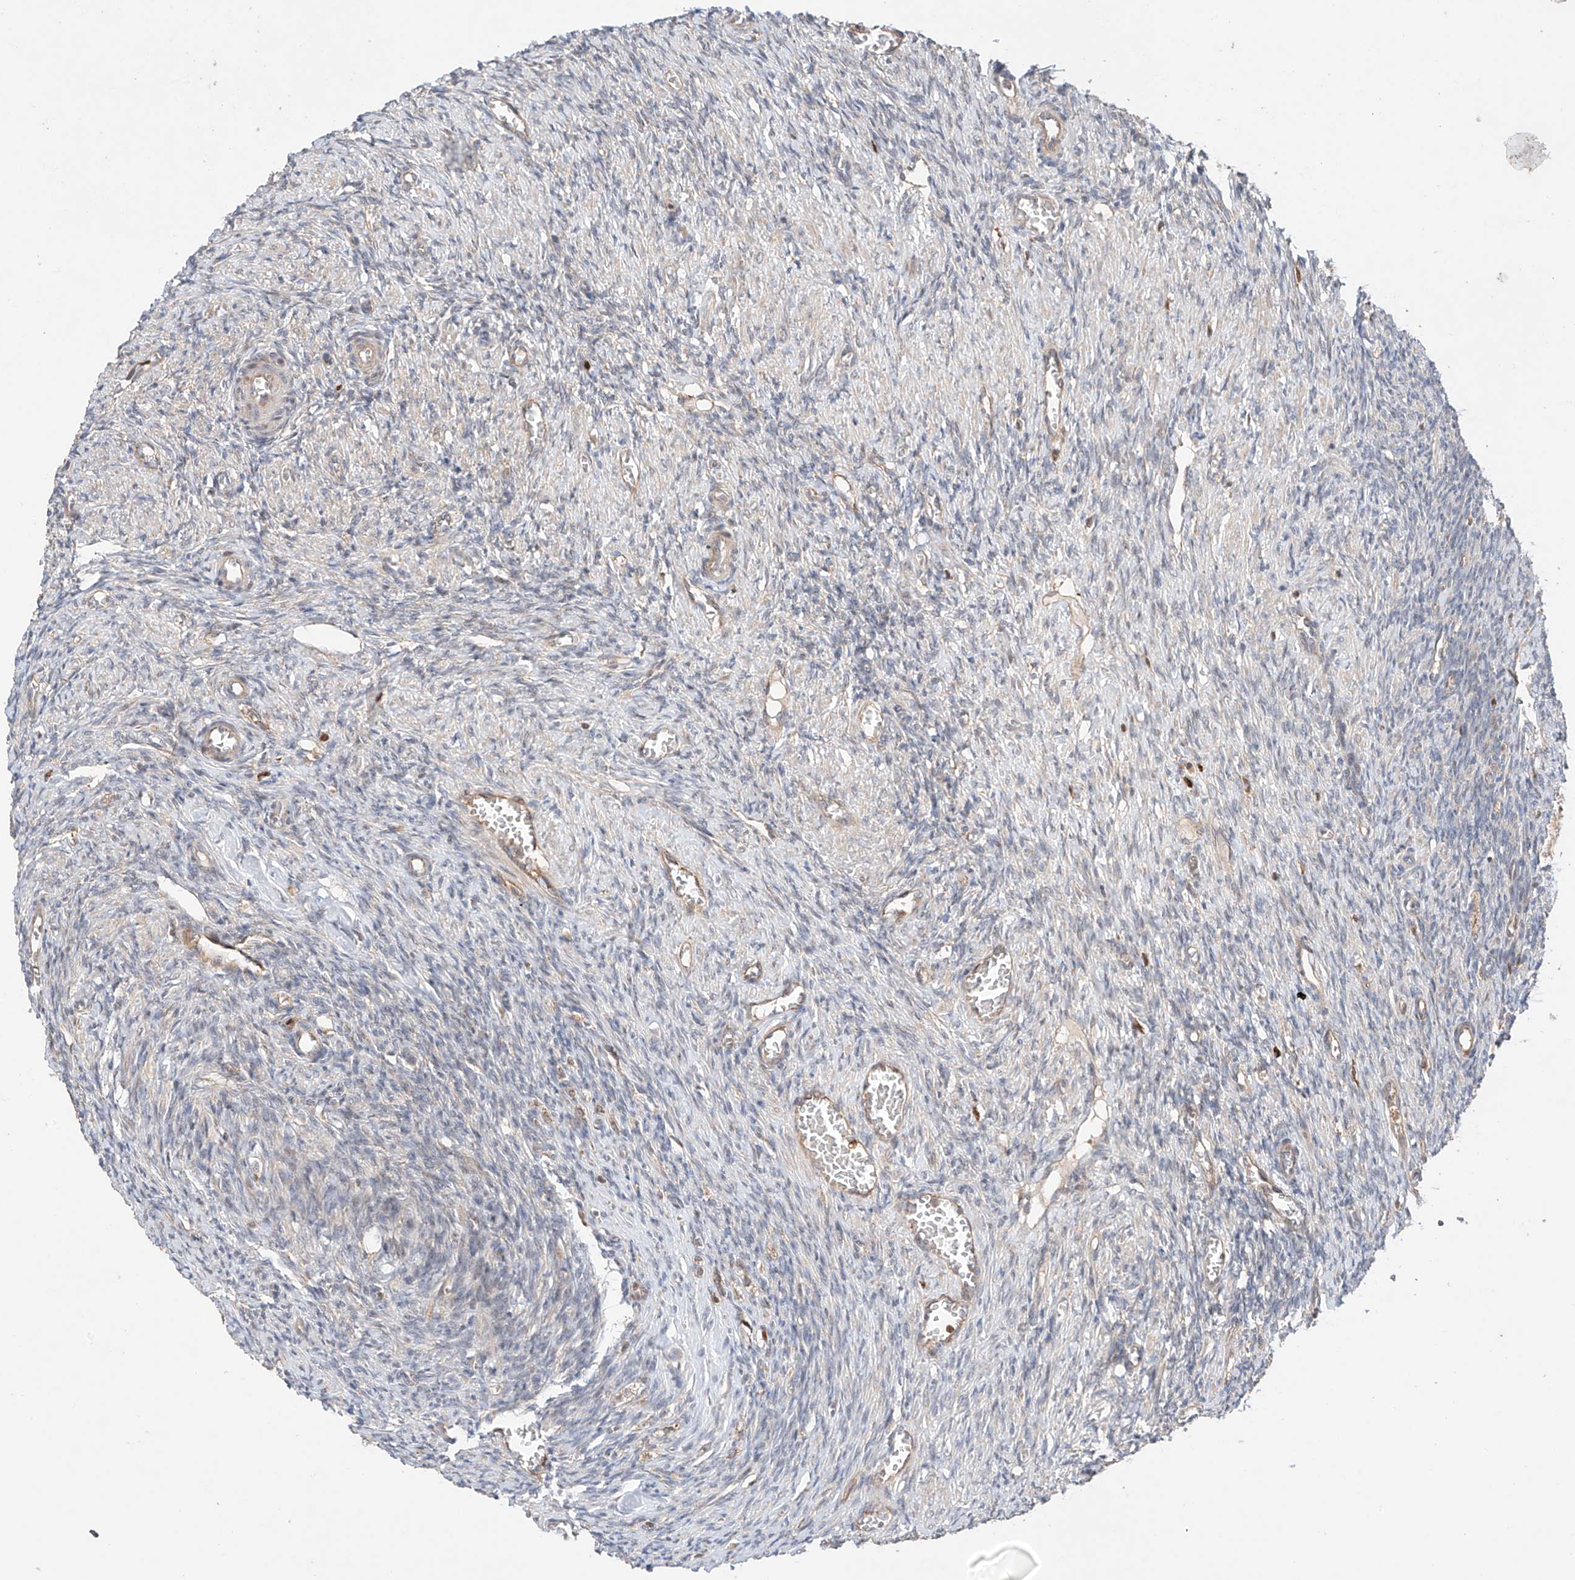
{"staining": {"intensity": "negative", "quantity": "none", "location": "none"}, "tissue": "ovary", "cell_type": "Ovarian stroma cells", "image_type": "normal", "snomed": [{"axis": "morphology", "description": "Normal tissue, NOS"}, {"axis": "topography", "description": "Ovary"}], "caption": "Immunohistochemical staining of normal human ovary reveals no significant positivity in ovarian stroma cells. (Immunohistochemistry (ihc), brightfield microscopy, high magnification).", "gene": "IGSF22", "patient": {"sex": "female", "age": 27}}